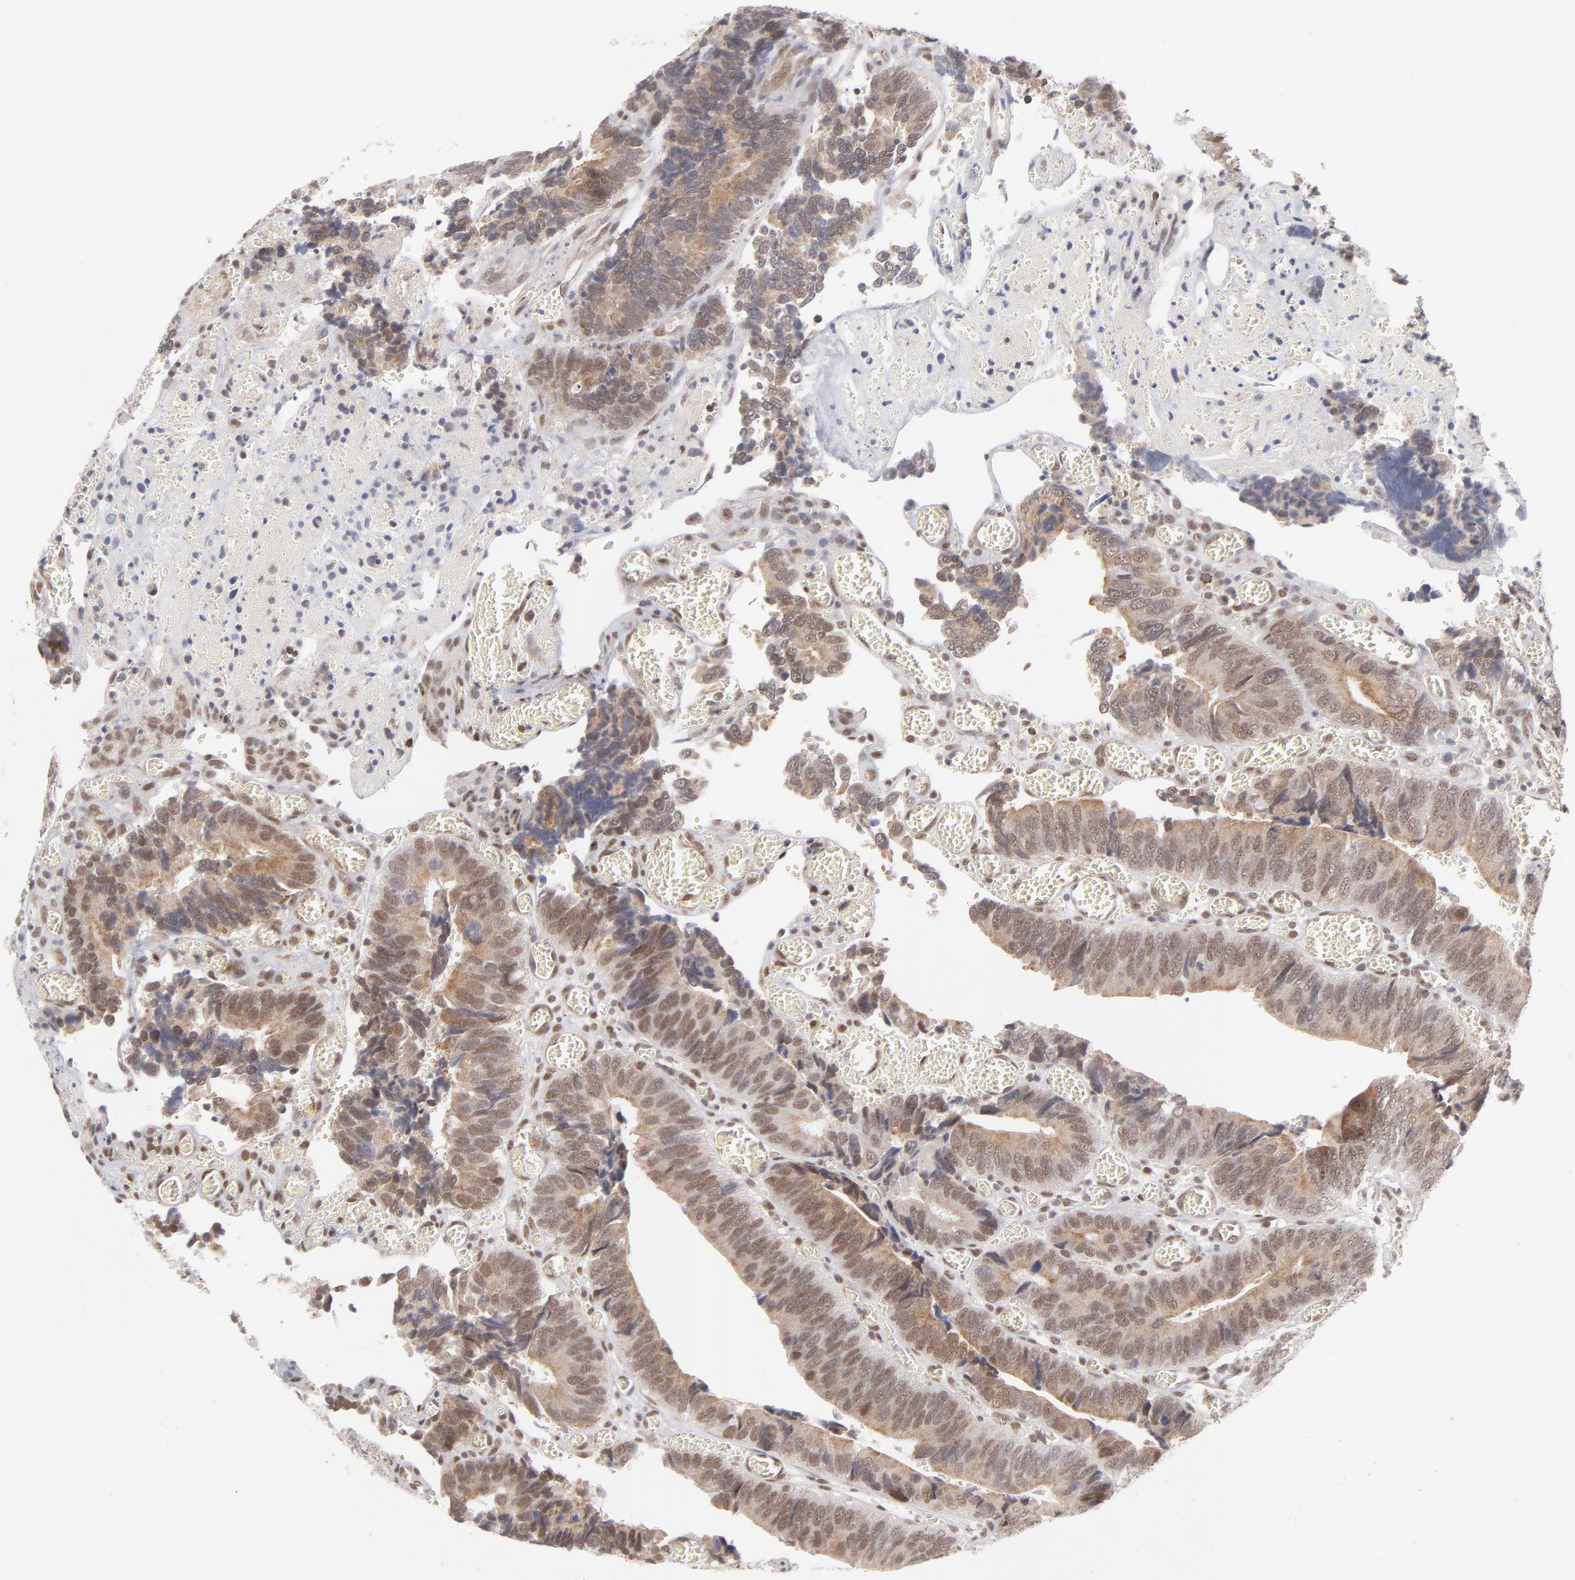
{"staining": {"intensity": "moderate", "quantity": ">75%", "location": "cytoplasmic/membranous,nuclear"}, "tissue": "colorectal cancer", "cell_type": "Tumor cells", "image_type": "cancer", "snomed": [{"axis": "morphology", "description": "Adenocarcinoma, NOS"}, {"axis": "topography", "description": "Colon"}], "caption": "Protein expression analysis of human adenocarcinoma (colorectal) reveals moderate cytoplasmic/membranous and nuclear positivity in about >75% of tumor cells.", "gene": "NBN", "patient": {"sex": "male", "age": 72}}